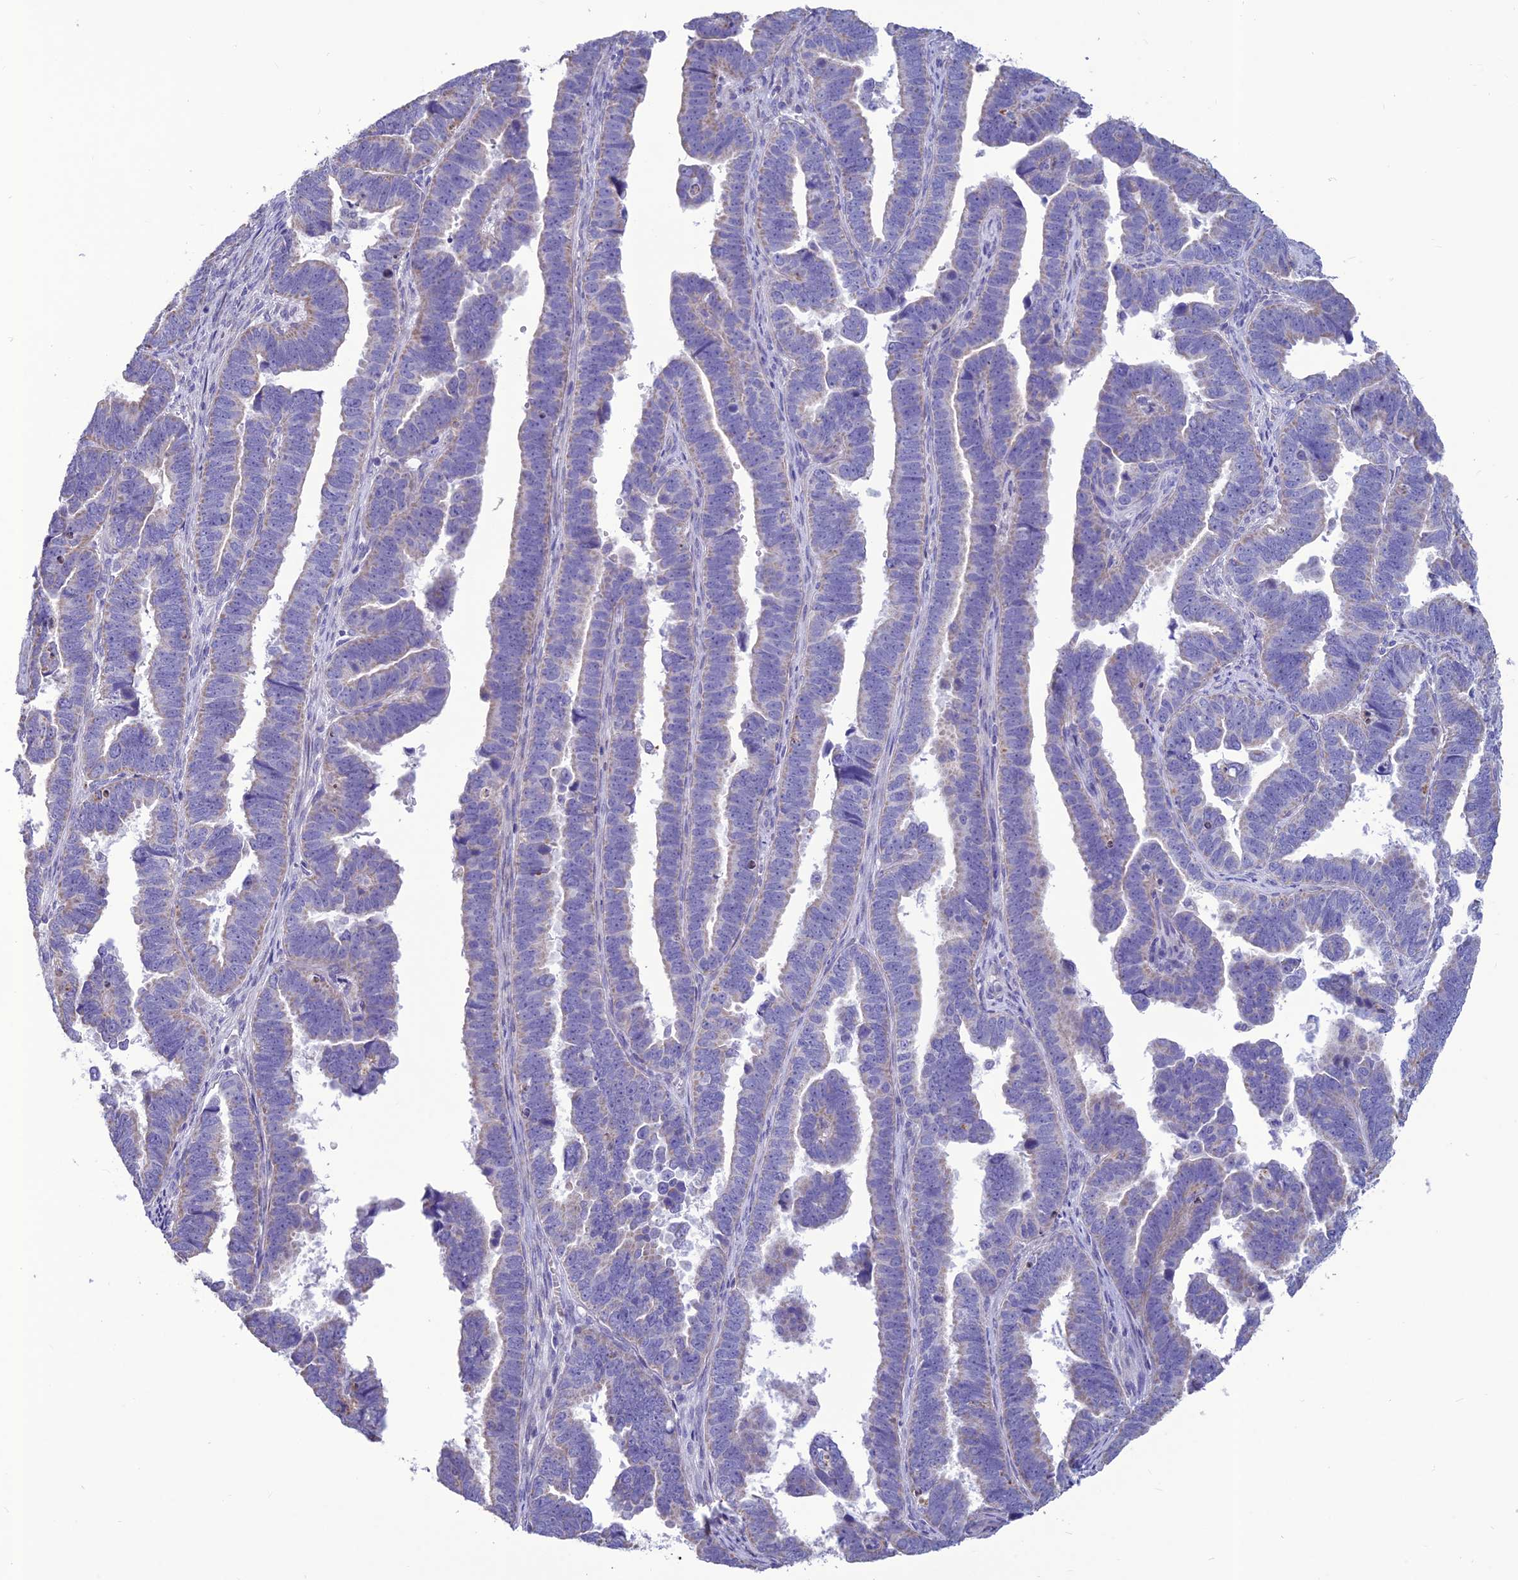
{"staining": {"intensity": "negative", "quantity": "none", "location": "none"}, "tissue": "endometrial cancer", "cell_type": "Tumor cells", "image_type": "cancer", "snomed": [{"axis": "morphology", "description": "Adenocarcinoma, NOS"}, {"axis": "topography", "description": "Endometrium"}], "caption": "Immunohistochemistry (IHC) image of neoplastic tissue: human endometrial adenocarcinoma stained with DAB demonstrates no significant protein expression in tumor cells. (Stains: DAB immunohistochemistry (IHC) with hematoxylin counter stain, Microscopy: brightfield microscopy at high magnification).", "gene": "BHMT2", "patient": {"sex": "female", "age": 75}}